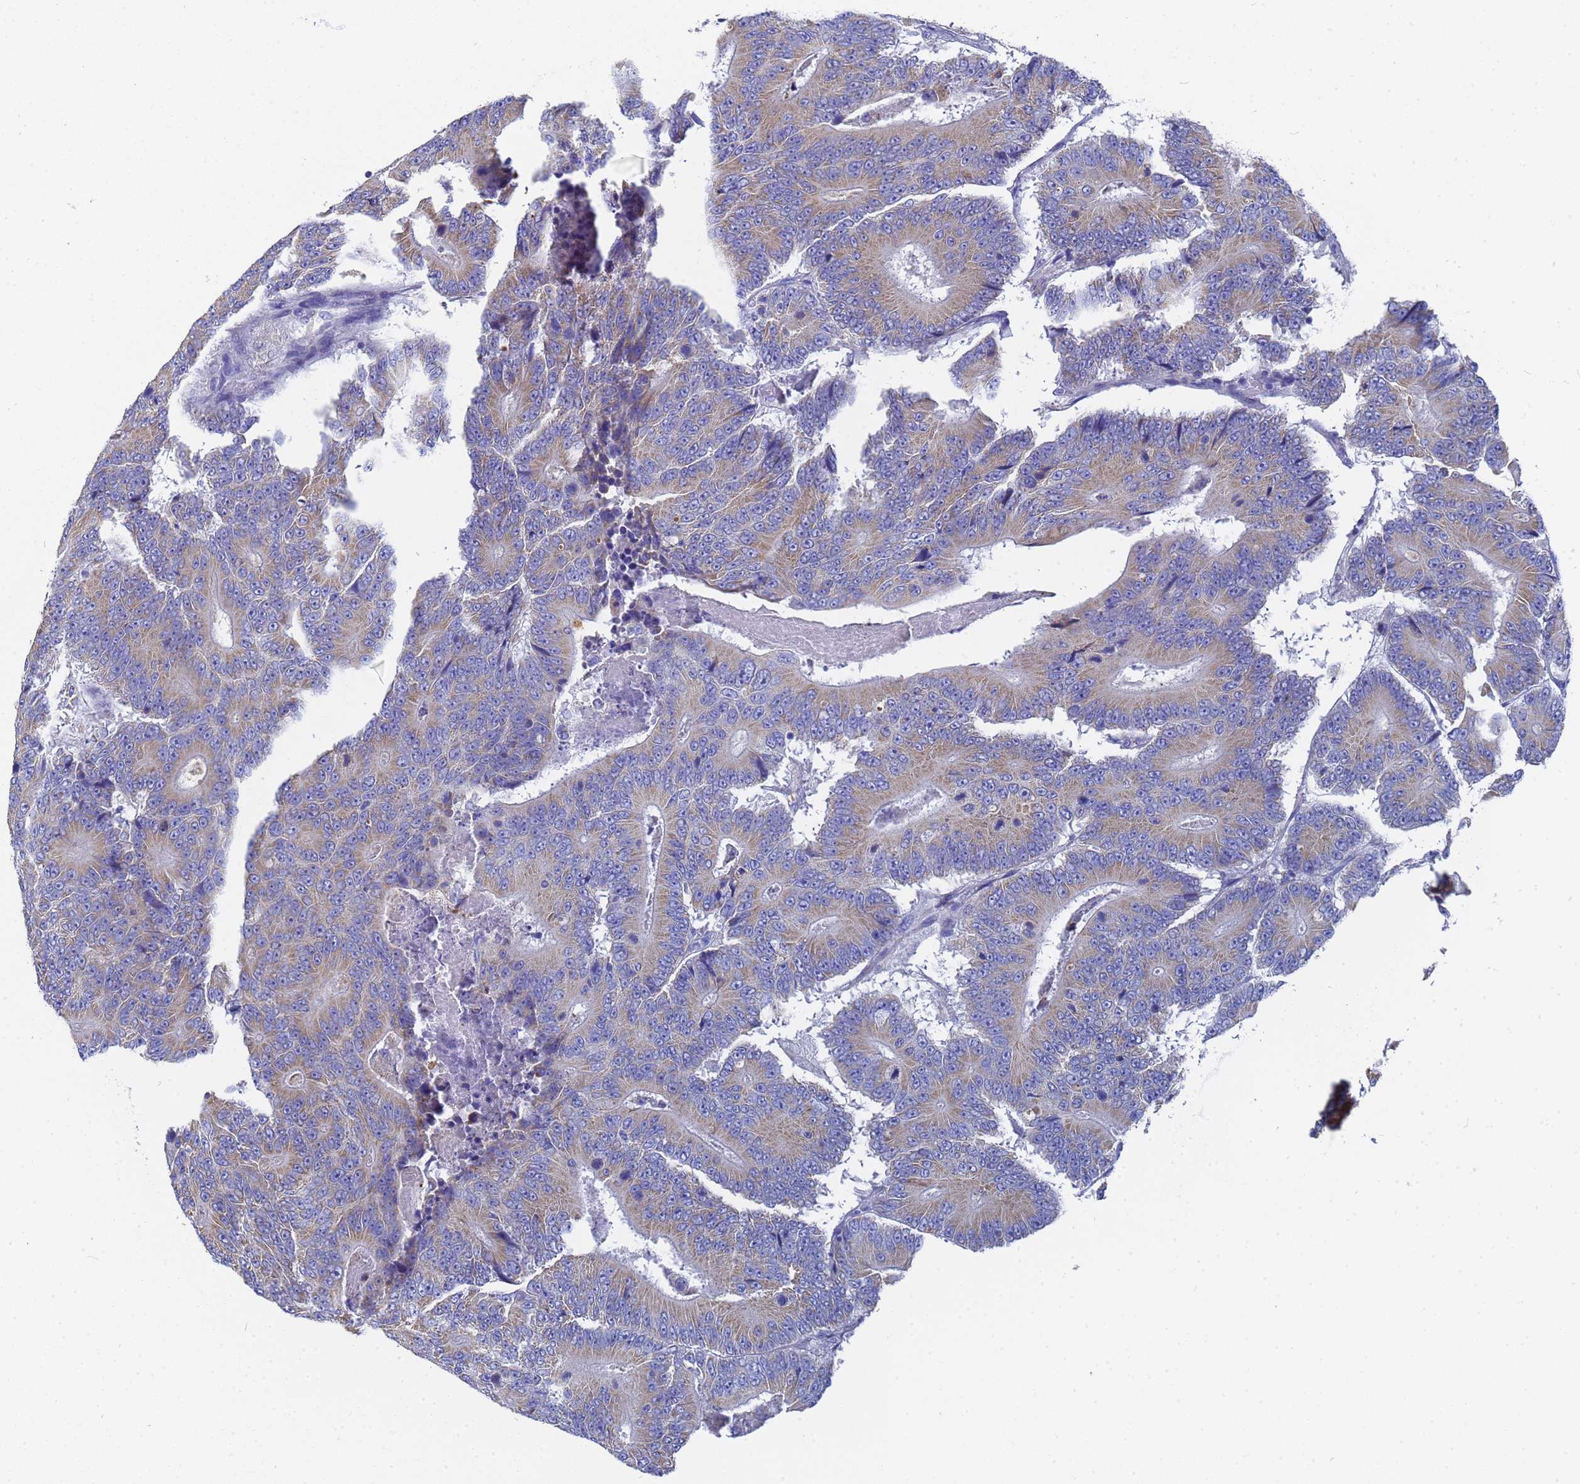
{"staining": {"intensity": "moderate", "quantity": ">75%", "location": "cytoplasmic/membranous"}, "tissue": "colorectal cancer", "cell_type": "Tumor cells", "image_type": "cancer", "snomed": [{"axis": "morphology", "description": "Adenocarcinoma, NOS"}, {"axis": "topography", "description": "Colon"}], "caption": "An immunohistochemistry (IHC) photomicrograph of tumor tissue is shown. Protein staining in brown highlights moderate cytoplasmic/membranous positivity in colorectal adenocarcinoma within tumor cells.", "gene": "TM4SF4", "patient": {"sex": "male", "age": 83}}